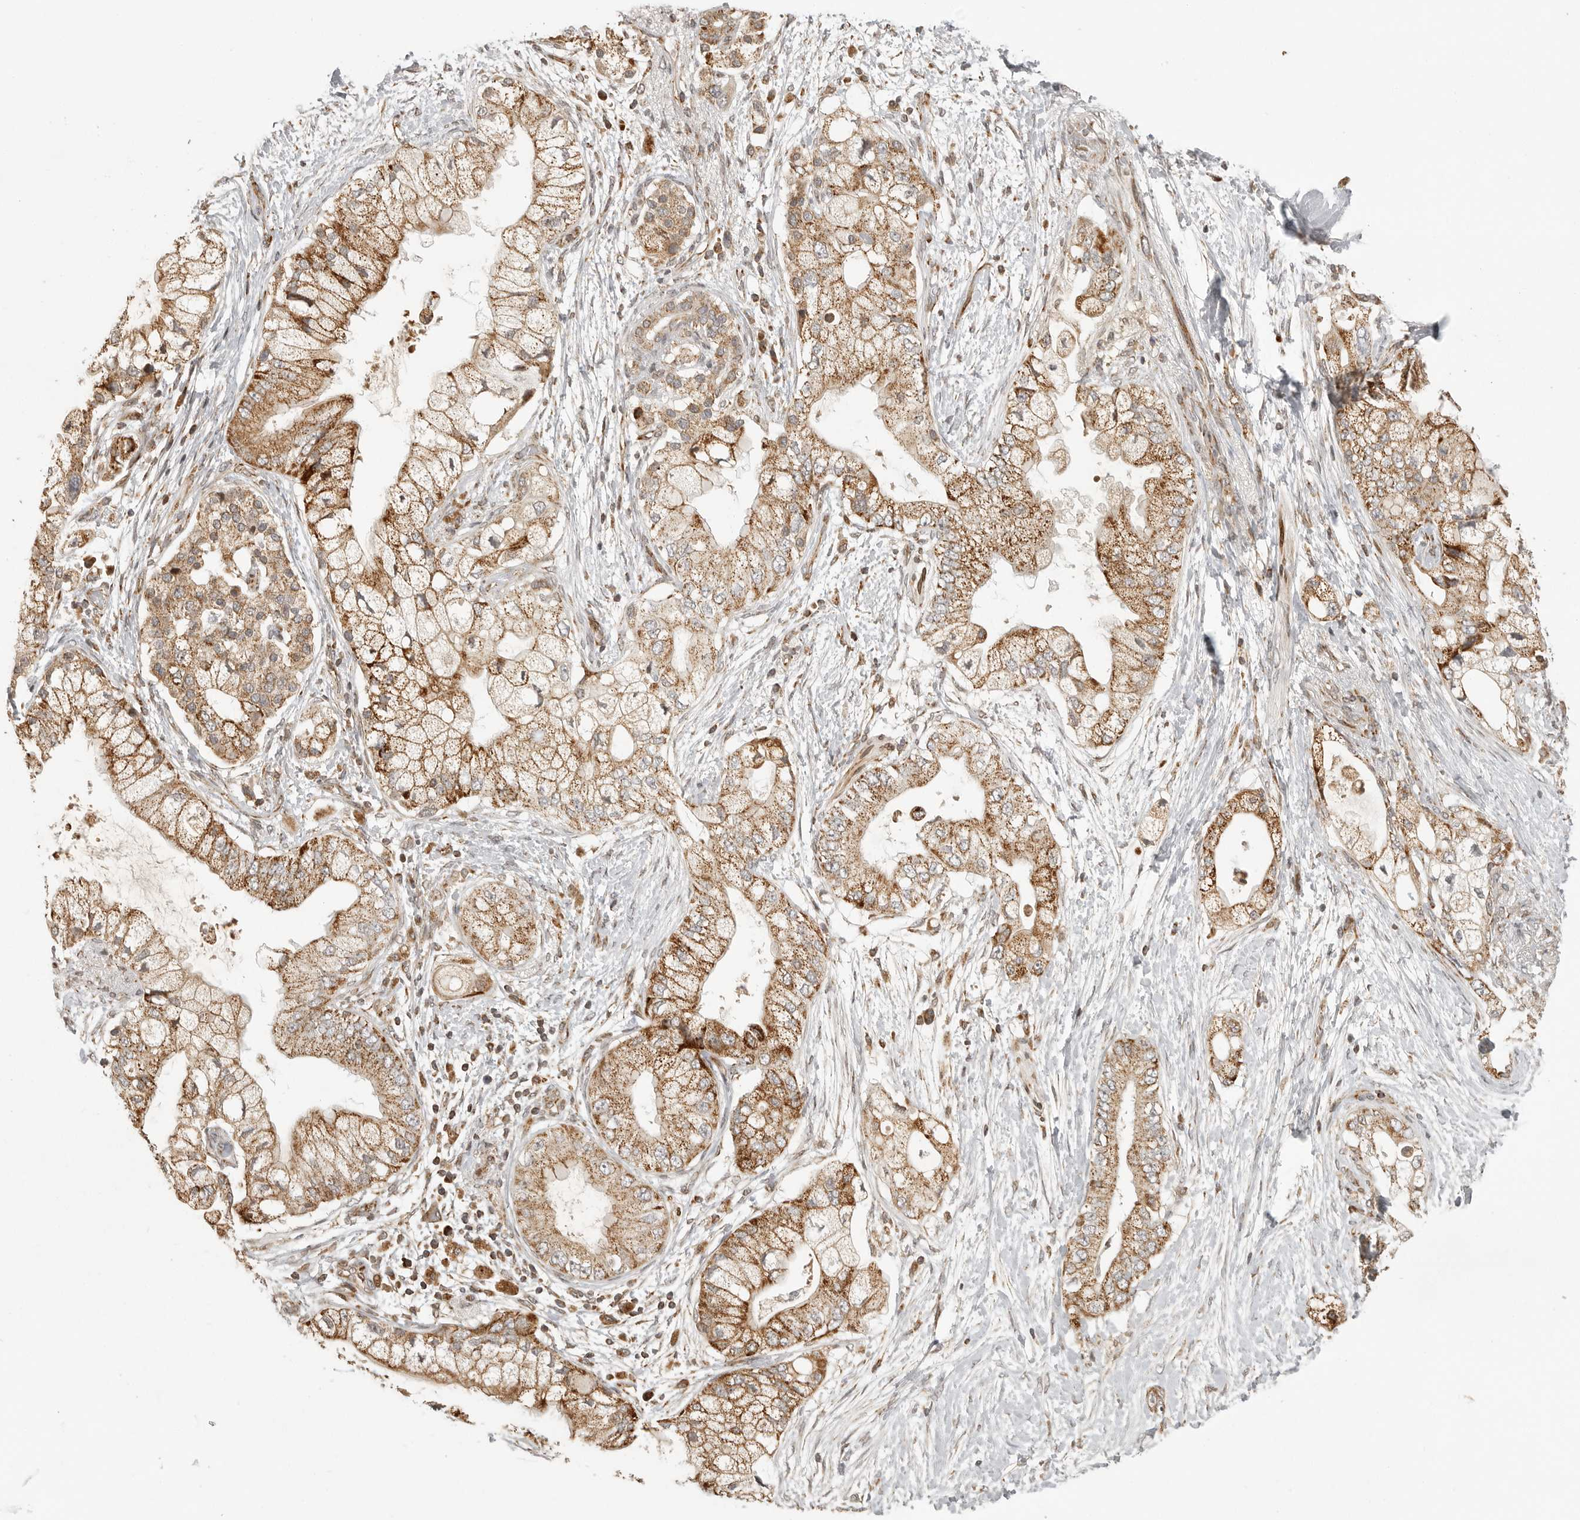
{"staining": {"intensity": "moderate", "quantity": ">75%", "location": "cytoplasmic/membranous"}, "tissue": "pancreatic cancer", "cell_type": "Tumor cells", "image_type": "cancer", "snomed": [{"axis": "morphology", "description": "Adenocarcinoma, NOS"}, {"axis": "topography", "description": "Pancreas"}], "caption": "Immunohistochemical staining of adenocarcinoma (pancreatic) shows medium levels of moderate cytoplasmic/membranous positivity in about >75% of tumor cells.", "gene": "NARS2", "patient": {"sex": "male", "age": 53}}